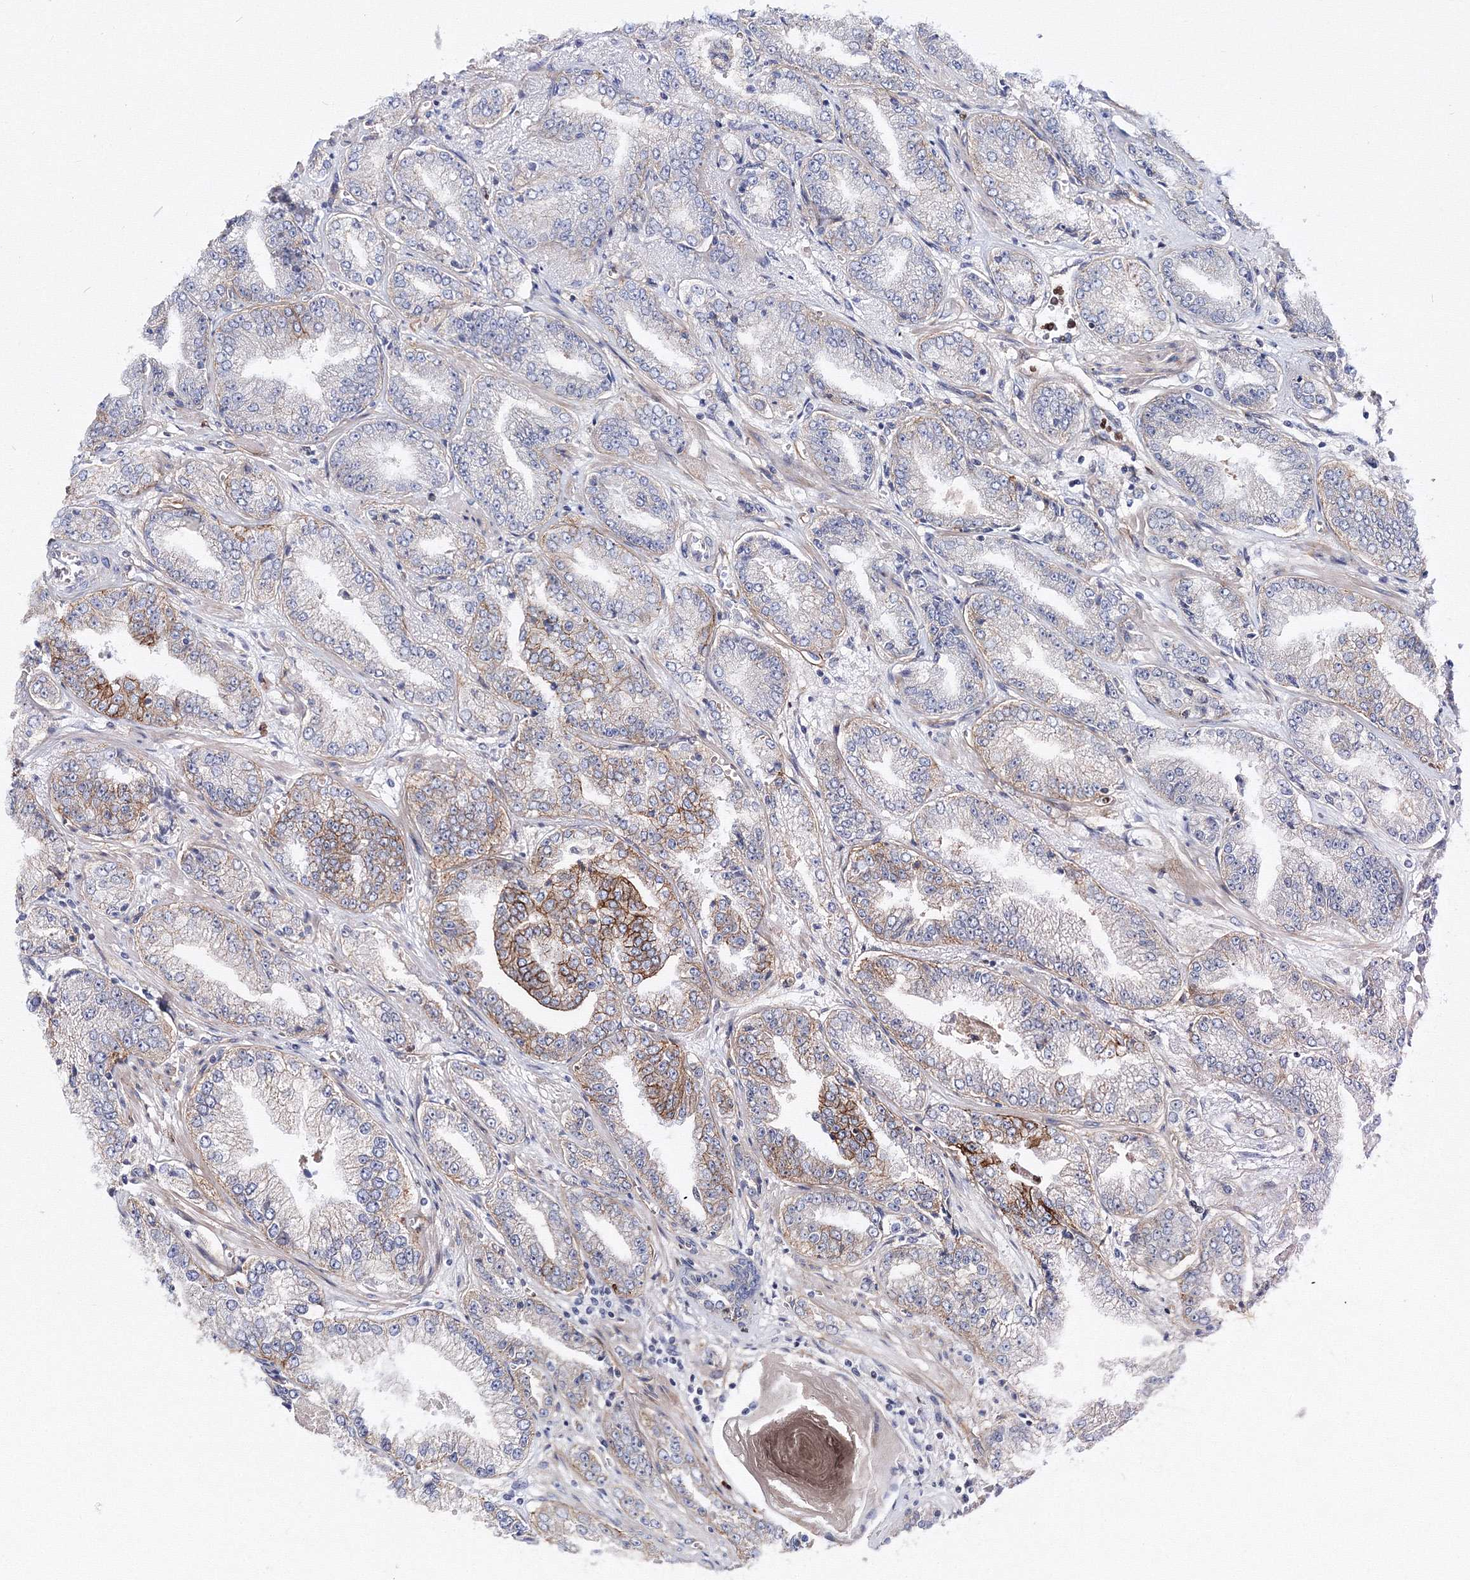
{"staining": {"intensity": "moderate", "quantity": "<25%", "location": "cytoplasmic/membranous"}, "tissue": "prostate cancer", "cell_type": "Tumor cells", "image_type": "cancer", "snomed": [{"axis": "morphology", "description": "Adenocarcinoma, High grade"}, {"axis": "topography", "description": "Prostate"}], "caption": "Tumor cells demonstrate low levels of moderate cytoplasmic/membranous expression in about <25% of cells in human adenocarcinoma (high-grade) (prostate).", "gene": "C11orf52", "patient": {"sex": "male", "age": 71}}